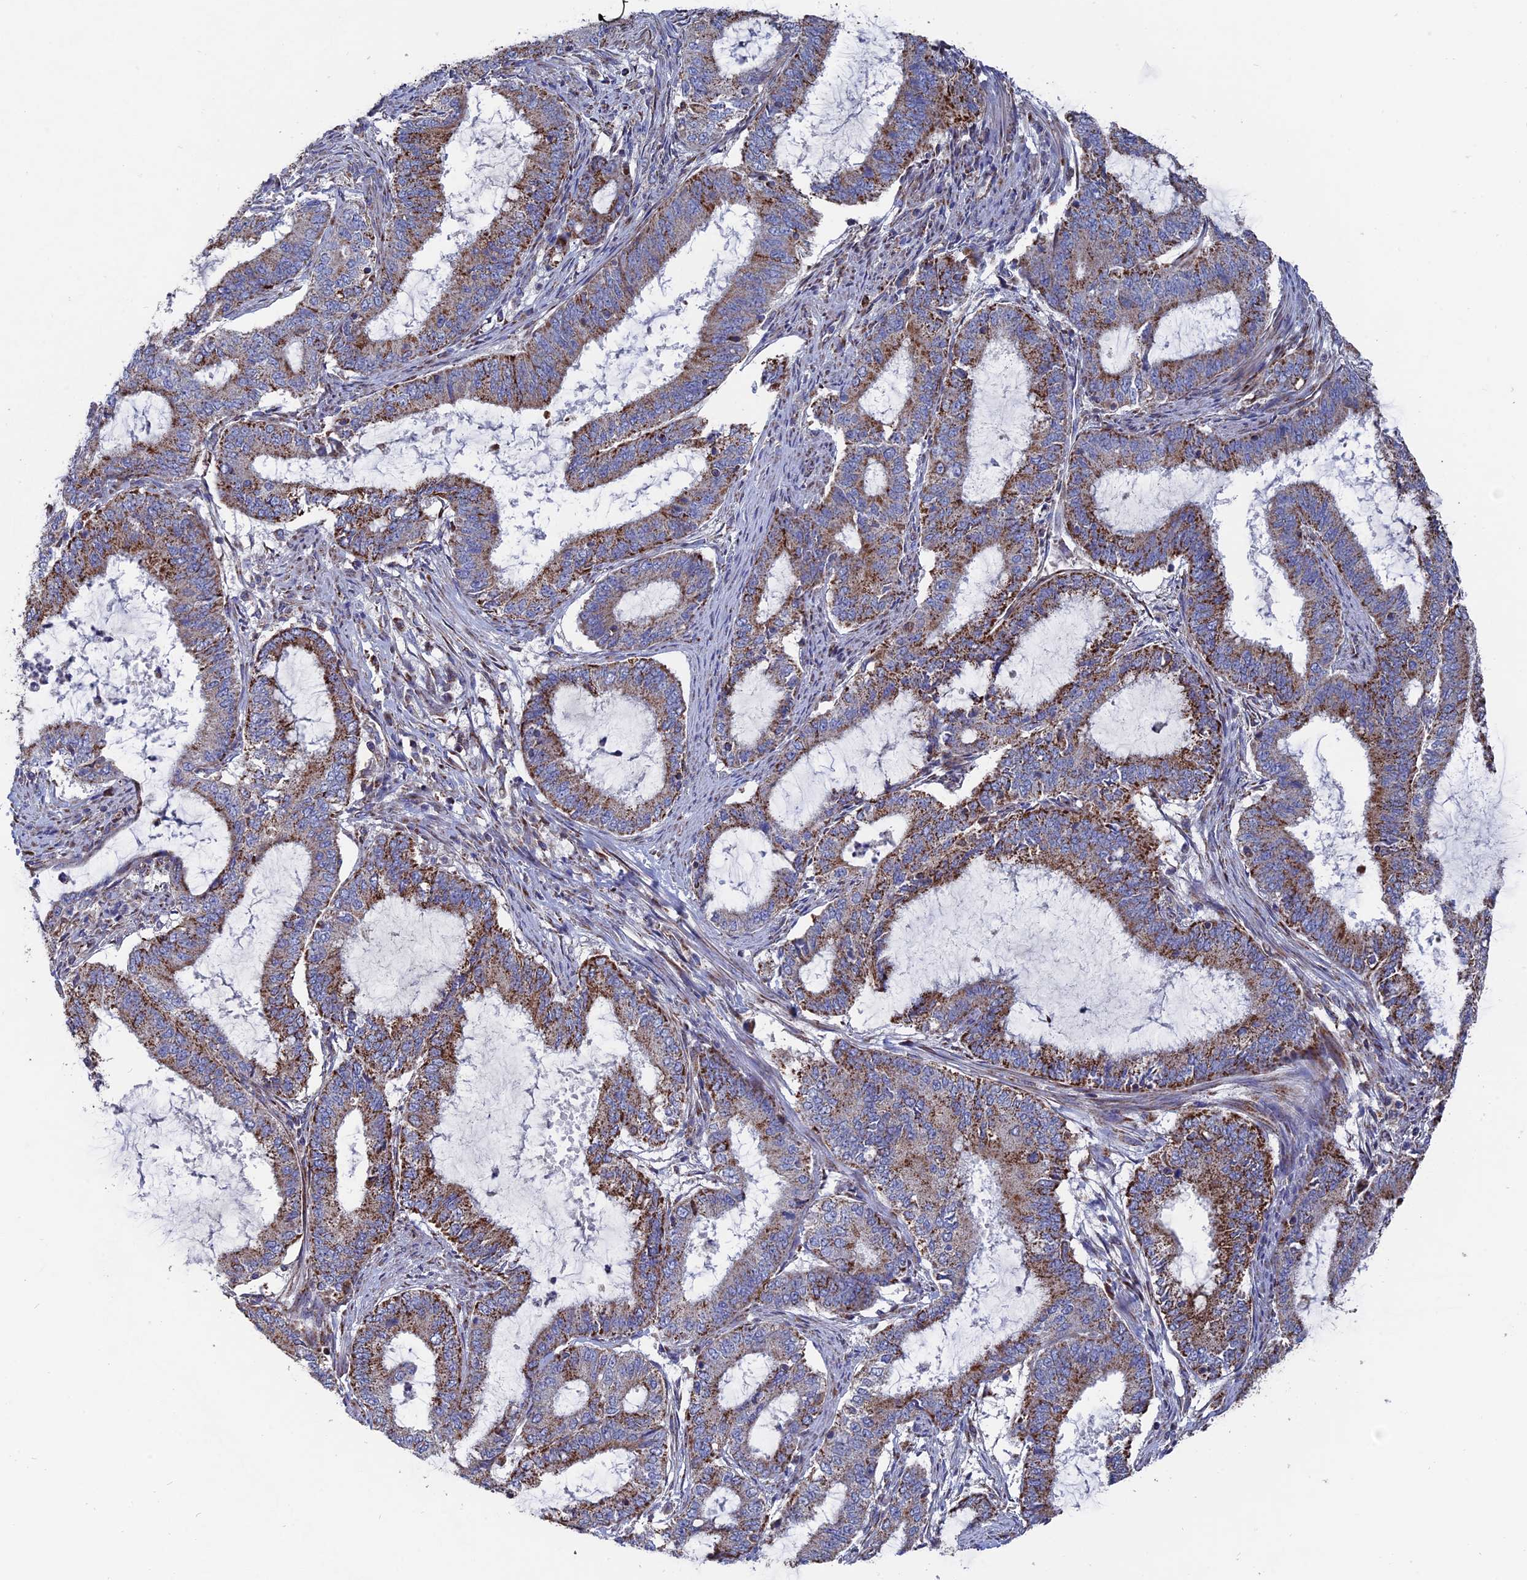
{"staining": {"intensity": "moderate", "quantity": ">75%", "location": "cytoplasmic/membranous"}, "tissue": "endometrial cancer", "cell_type": "Tumor cells", "image_type": "cancer", "snomed": [{"axis": "morphology", "description": "Adenocarcinoma, NOS"}, {"axis": "topography", "description": "Endometrium"}], "caption": "DAB immunohistochemical staining of endometrial cancer (adenocarcinoma) exhibits moderate cytoplasmic/membranous protein positivity in about >75% of tumor cells. (DAB (3,3'-diaminobenzidine) IHC, brown staining for protein, blue staining for nuclei).", "gene": "TGFA", "patient": {"sex": "female", "age": 51}}